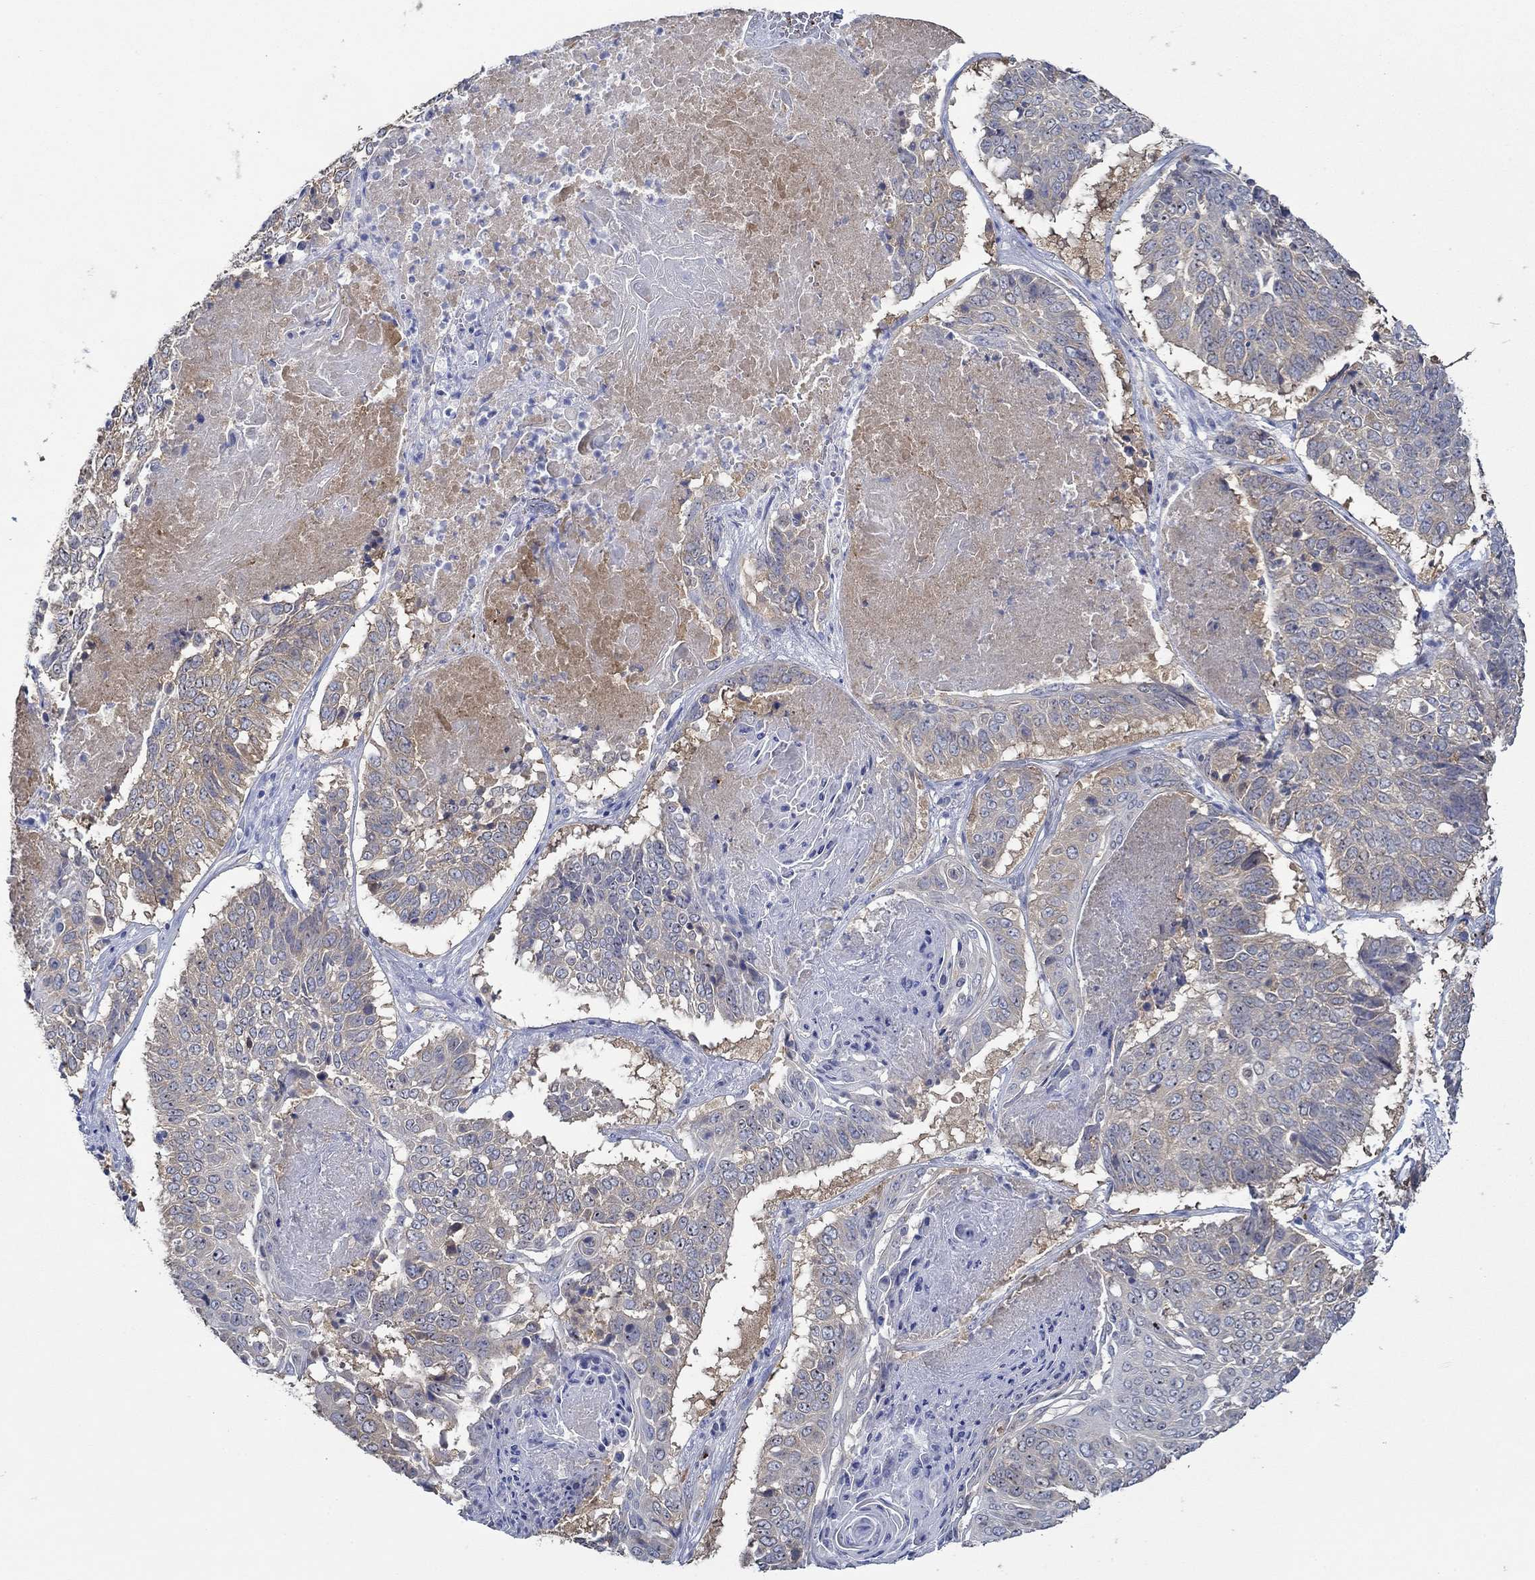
{"staining": {"intensity": "moderate", "quantity": "<25%", "location": "cytoplasmic/membranous"}, "tissue": "lung cancer", "cell_type": "Tumor cells", "image_type": "cancer", "snomed": [{"axis": "morphology", "description": "Squamous cell carcinoma, NOS"}, {"axis": "topography", "description": "Lung"}], "caption": "A brown stain shows moderate cytoplasmic/membranous staining of a protein in human lung squamous cell carcinoma tumor cells. The protein of interest is shown in brown color, while the nuclei are stained blue.", "gene": "SLC27A3", "patient": {"sex": "male", "age": 64}}